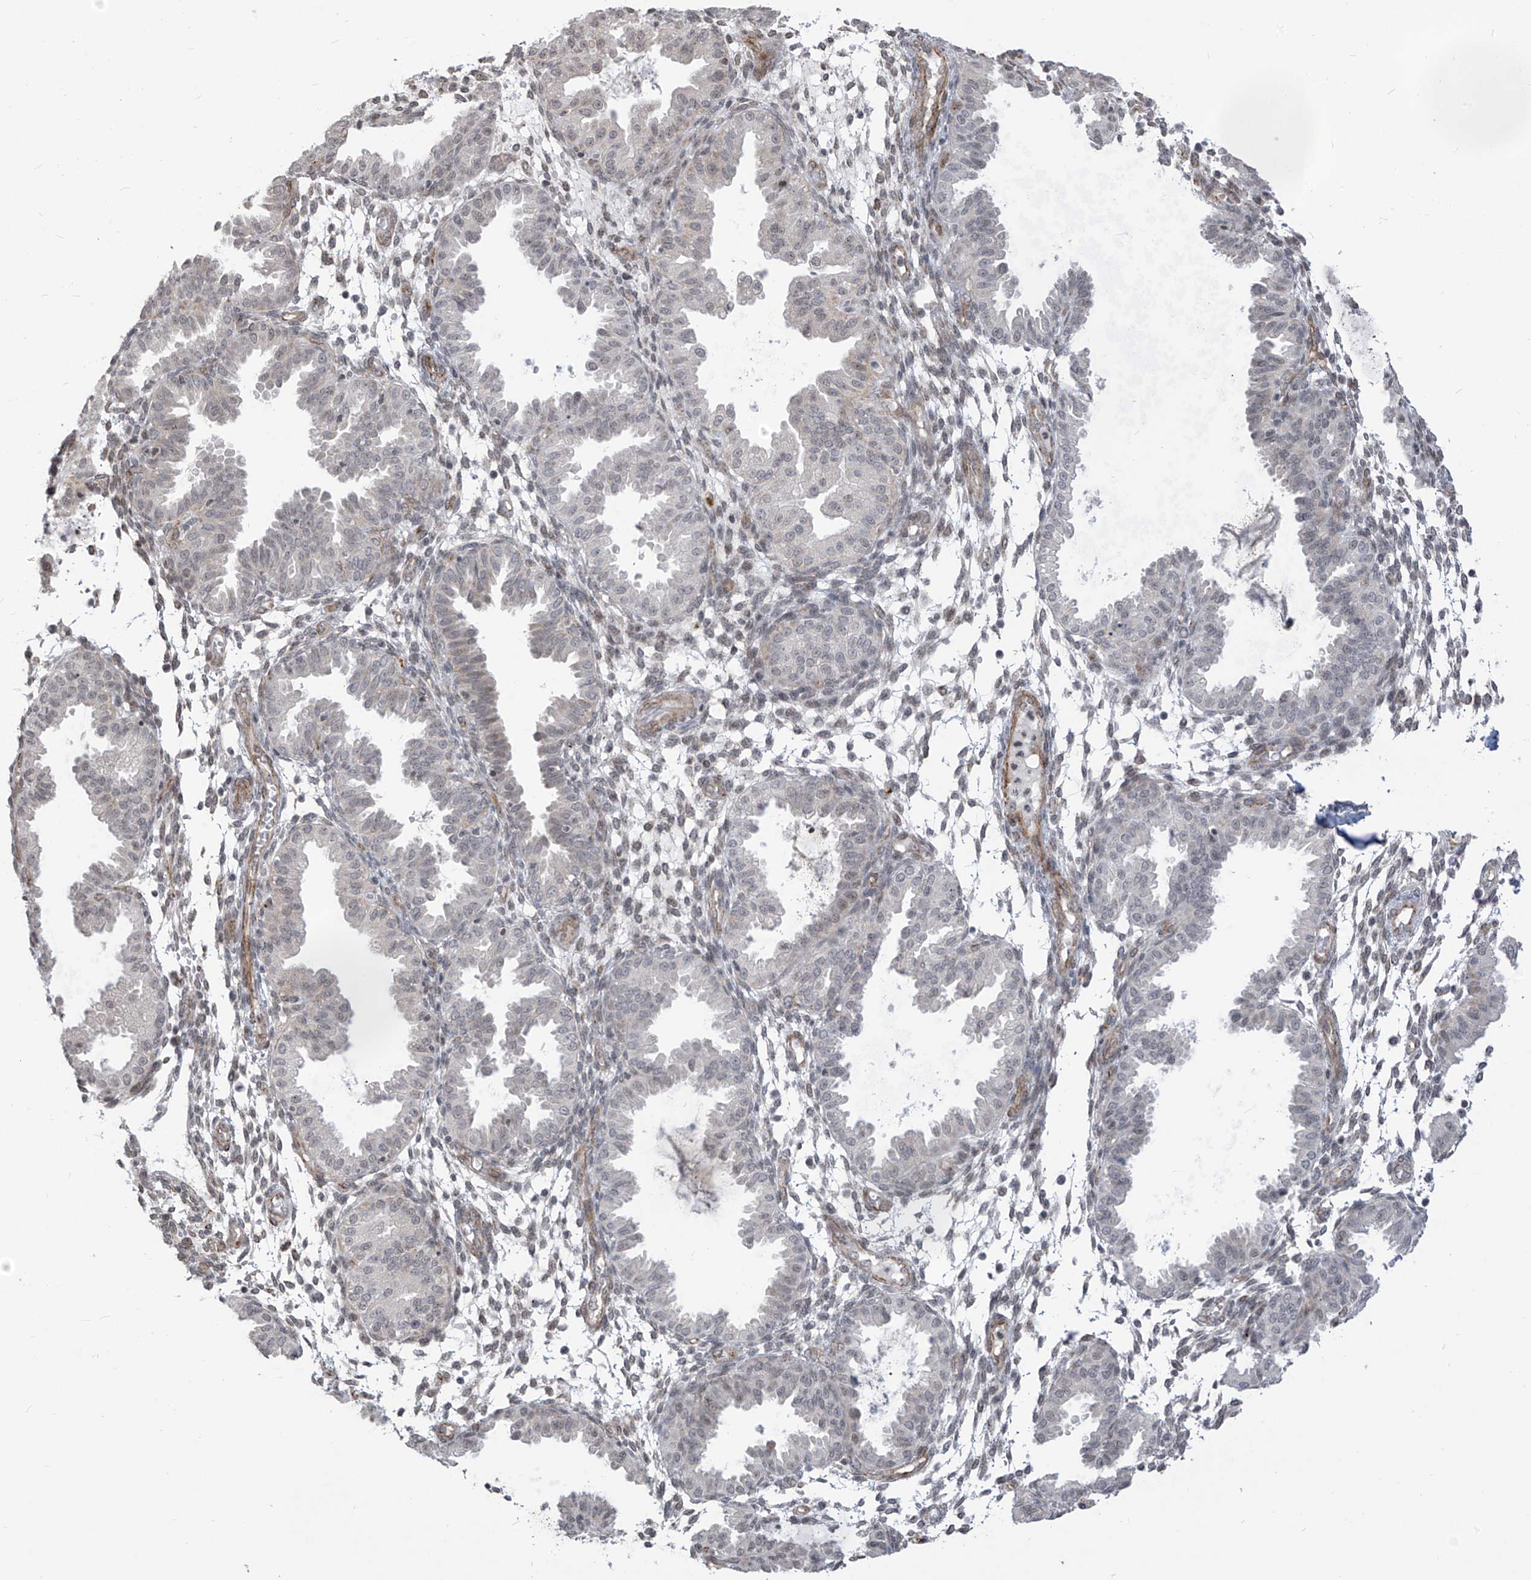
{"staining": {"intensity": "negative", "quantity": "none", "location": "none"}, "tissue": "endometrium", "cell_type": "Cells in endometrial stroma", "image_type": "normal", "snomed": [{"axis": "morphology", "description": "Normal tissue, NOS"}, {"axis": "topography", "description": "Endometrium"}], "caption": "Cells in endometrial stroma show no significant protein expression in normal endometrium. (Immunohistochemistry, brightfield microscopy, high magnification).", "gene": "METAP1D", "patient": {"sex": "female", "age": 33}}